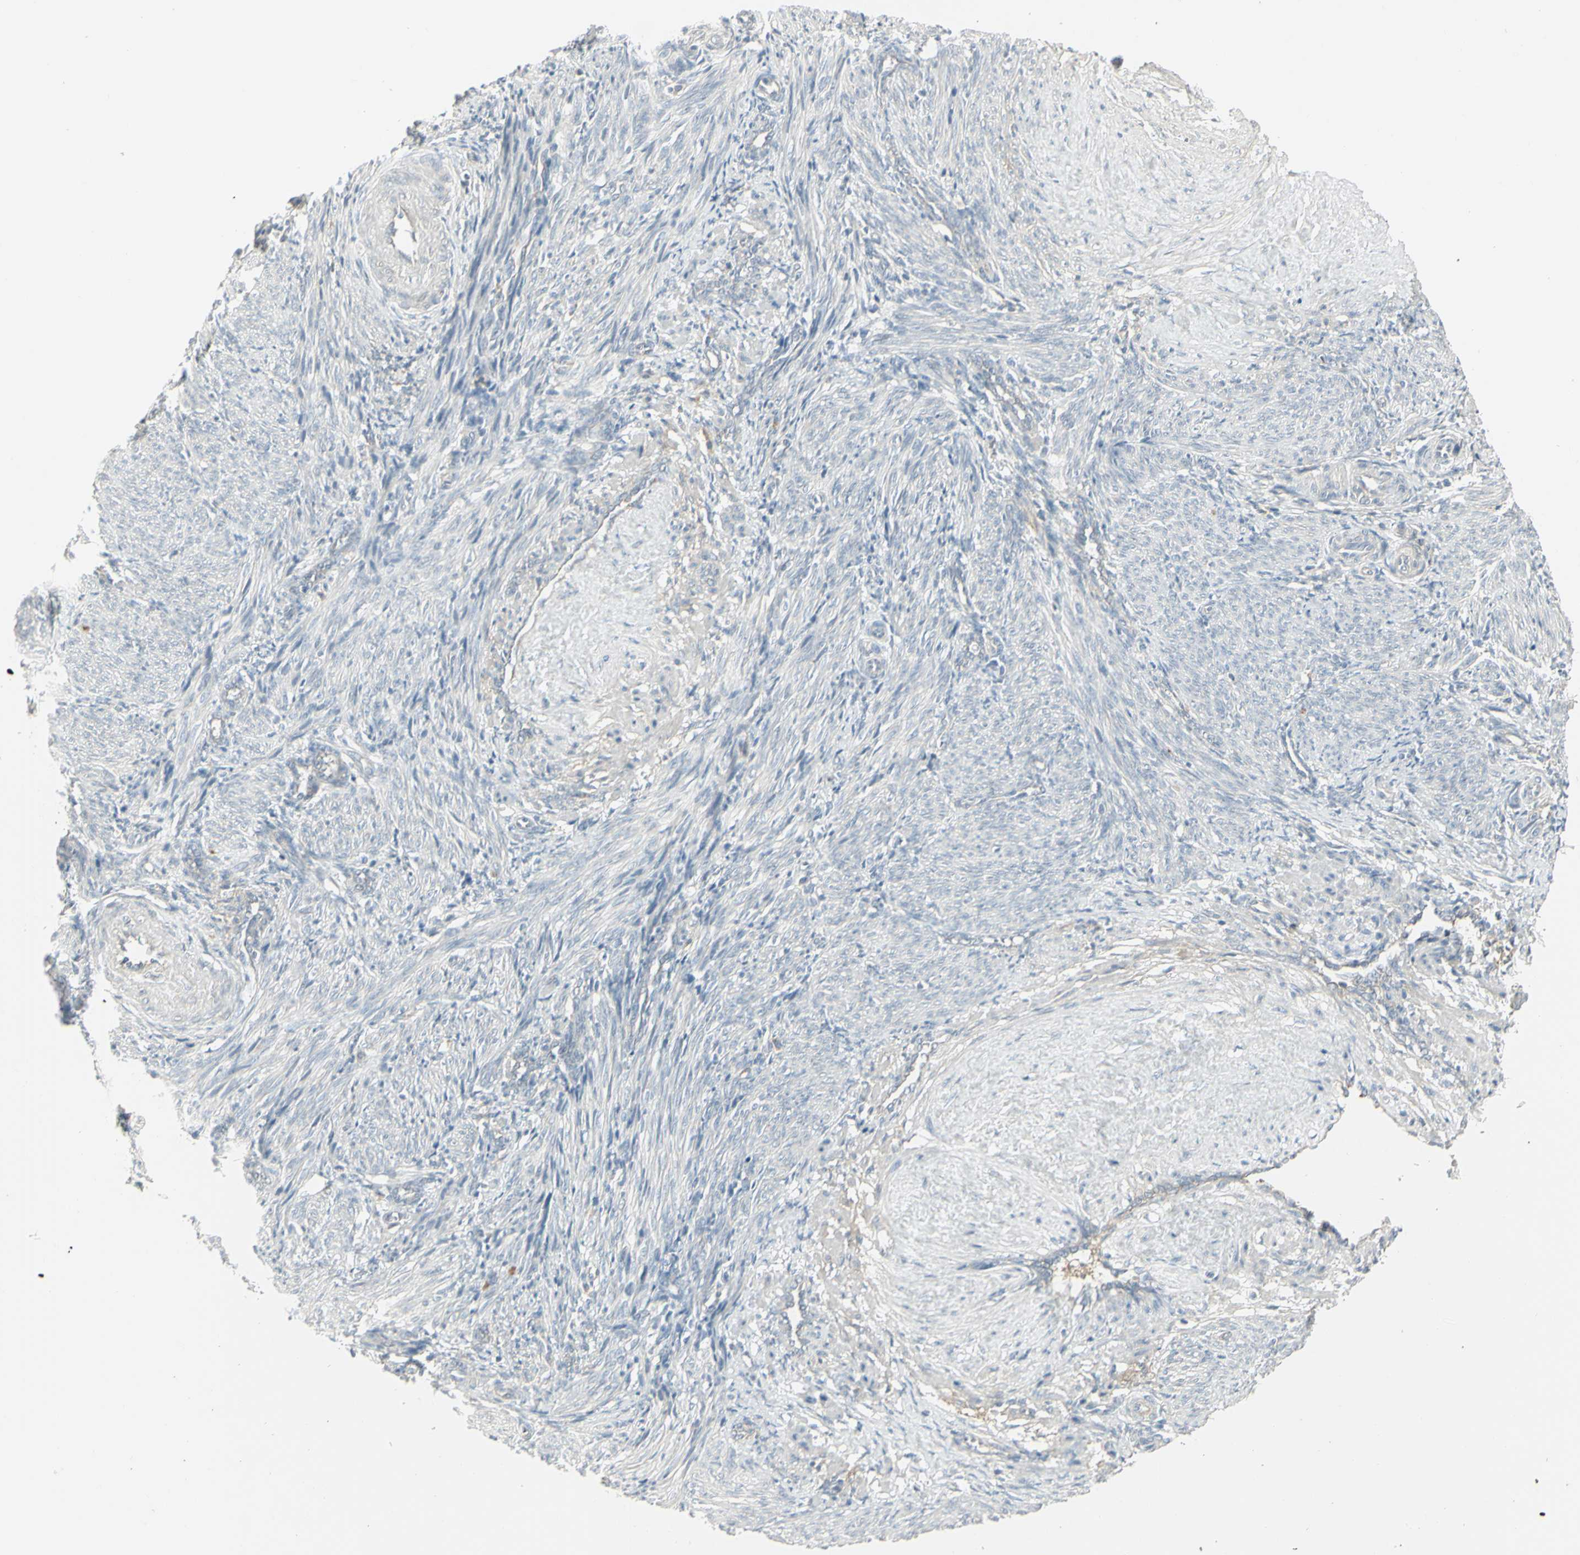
{"staining": {"intensity": "weak", "quantity": "25%-75%", "location": "cytoplasmic/membranous"}, "tissue": "smooth muscle", "cell_type": "Smooth muscle cells", "image_type": "normal", "snomed": [{"axis": "morphology", "description": "Normal tissue, NOS"}, {"axis": "topography", "description": "Endometrium"}], "caption": "Protein analysis of unremarkable smooth muscle exhibits weak cytoplasmic/membranous staining in about 25%-75% of smooth muscle cells.", "gene": "CCNB2", "patient": {"sex": "female", "age": 33}}